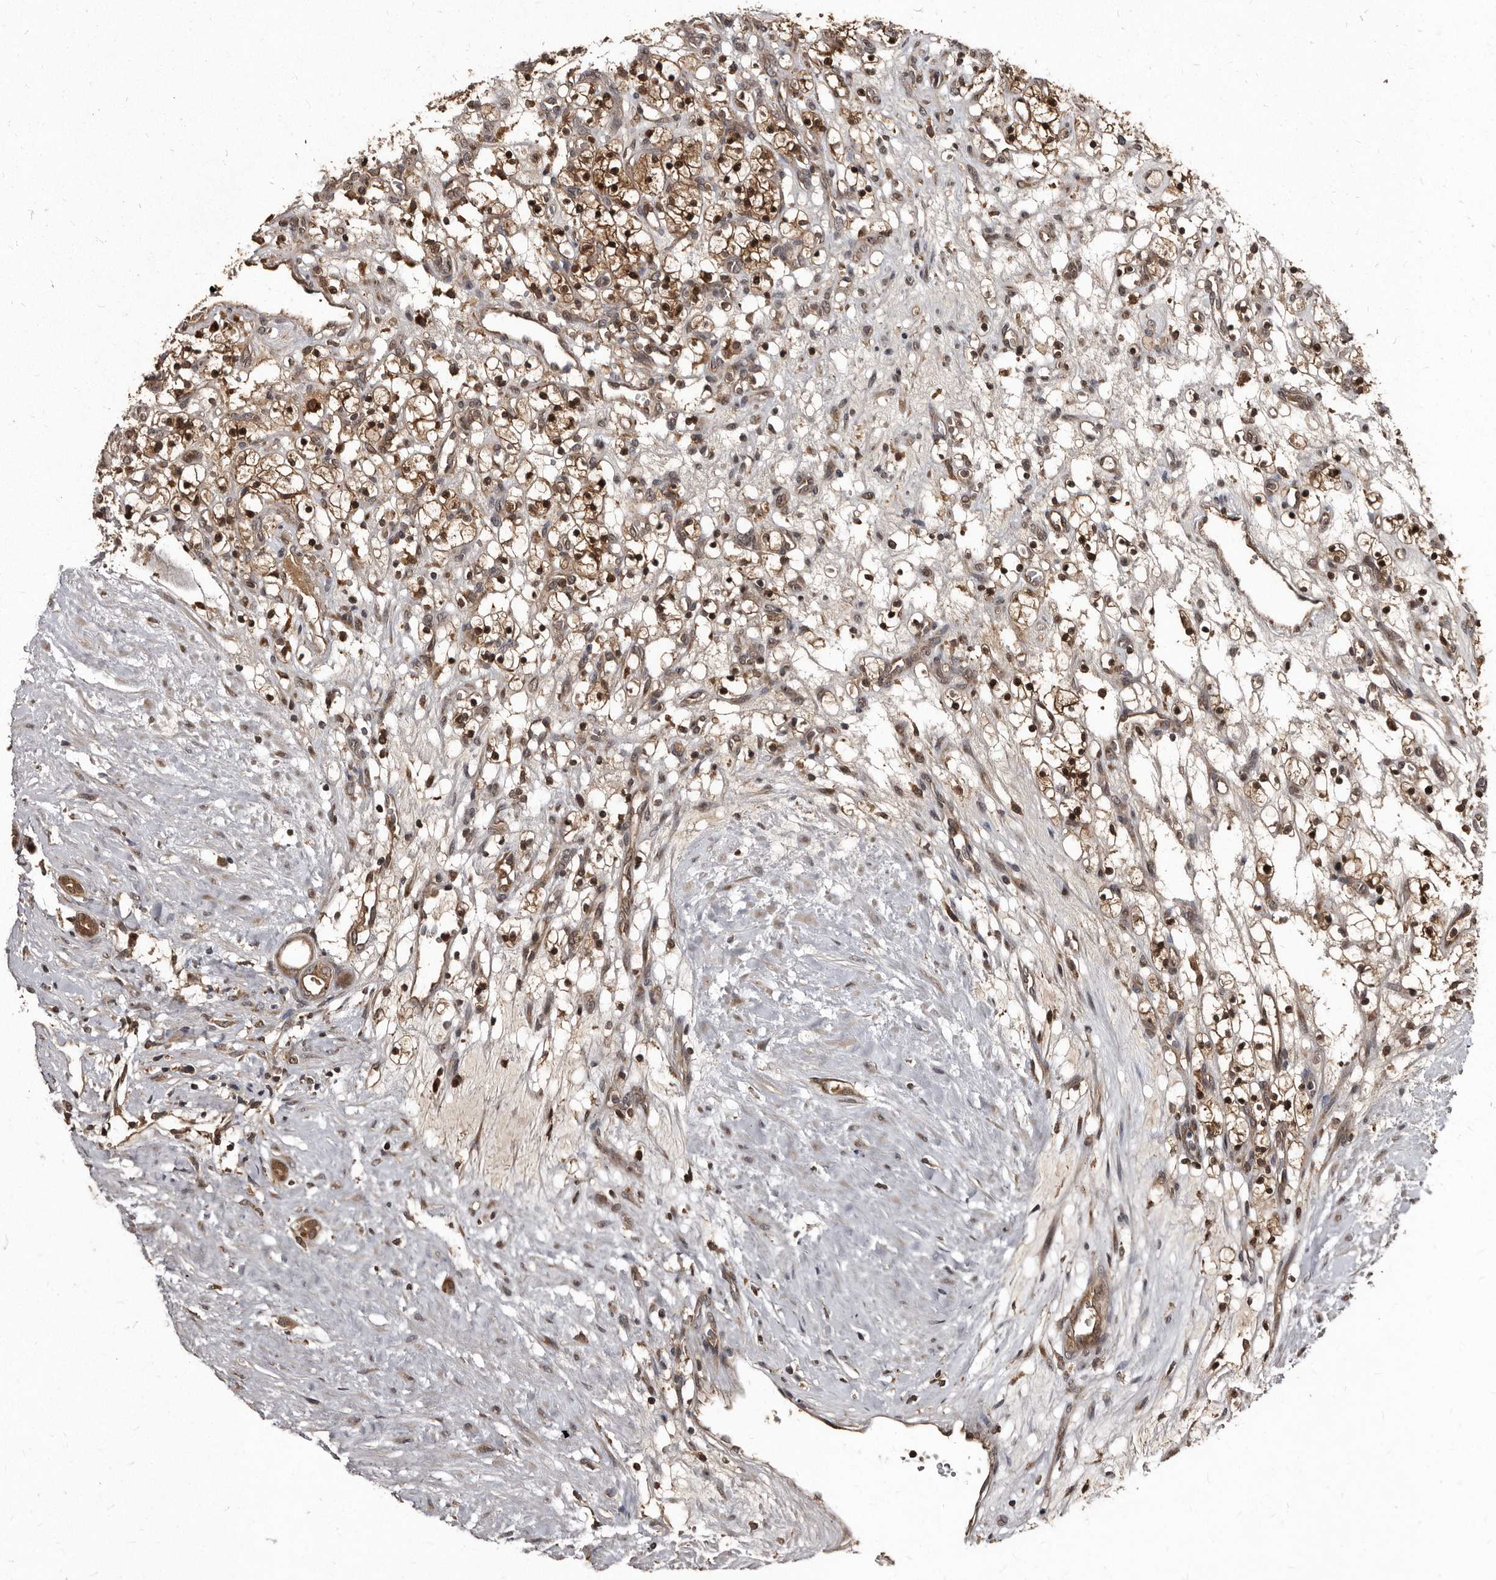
{"staining": {"intensity": "moderate", "quantity": ">75%", "location": "cytoplasmic/membranous,nuclear"}, "tissue": "renal cancer", "cell_type": "Tumor cells", "image_type": "cancer", "snomed": [{"axis": "morphology", "description": "Adenocarcinoma, NOS"}, {"axis": "topography", "description": "Kidney"}], "caption": "Immunohistochemistry (IHC) micrograph of renal cancer (adenocarcinoma) stained for a protein (brown), which demonstrates medium levels of moderate cytoplasmic/membranous and nuclear positivity in about >75% of tumor cells.", "gene": "PMVK", "patient": {"sex": "female", "age": 57}}